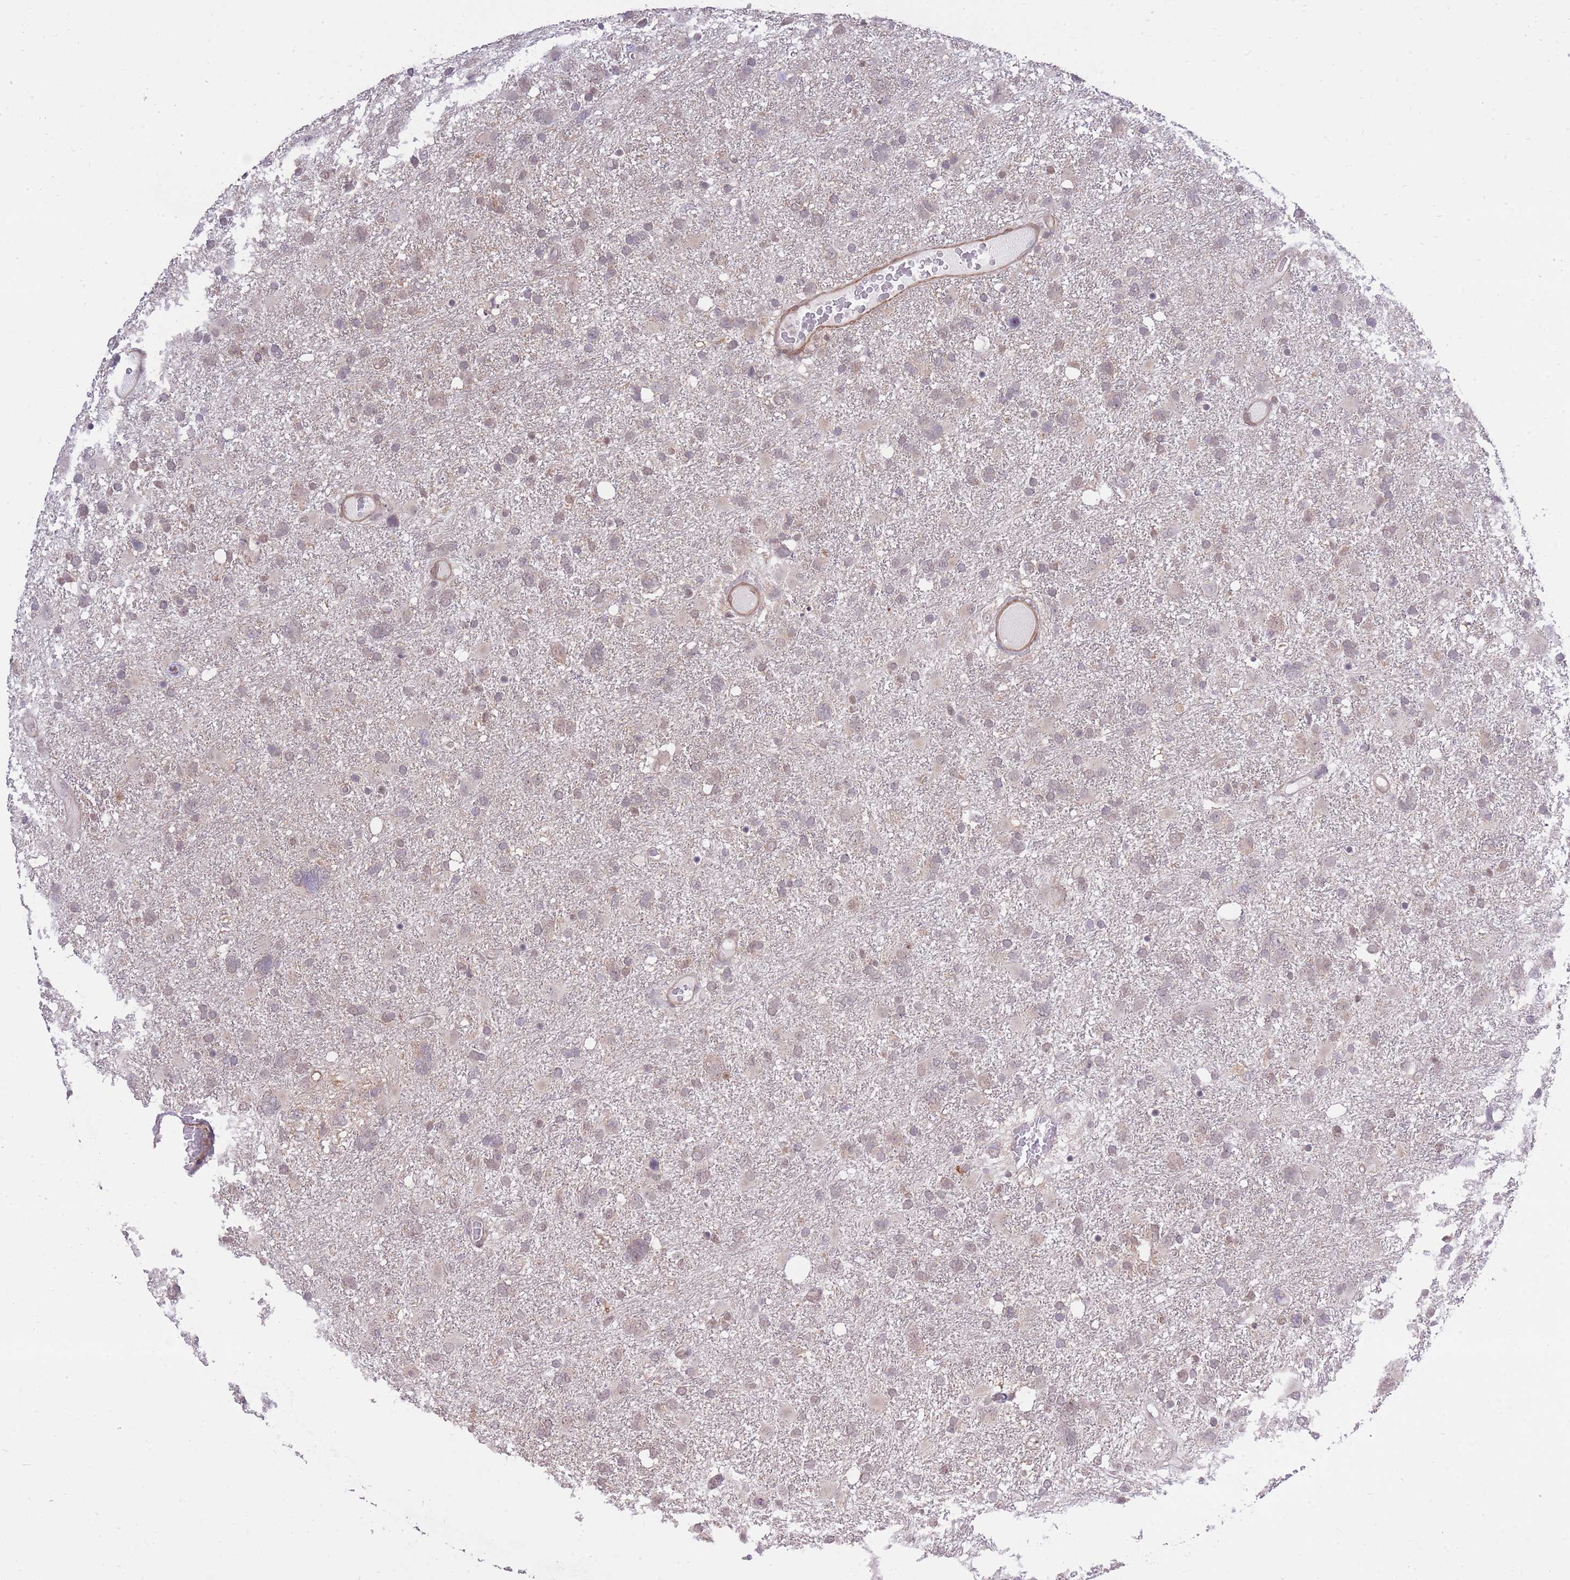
{"staining": {"intensity": "weak", "quantity": "25%-75%", "location": "cytoplasmic/membranous,nuclear"}, "tissue": "glioma", "cell_type": "Tumor cells", "image_type": "cancer", "snomed": [{"axis": "morphology", "description": "Glioma, malignant, High grade"}, {"axis": "topography", "description": "Brain"}], "caption": "Immunohistochemistry staining of glioma, which displays low levels of weak cytoplasmic/membranous and nuclear expression in about 25%-75% of tumor cells indicating weak cytoplasmic/membranous and nuclear protein expression. The staining was performed using DAB (brown) for protein detection and nuclei were counterstained in hematoxylin (blue).", "gene": "ELOA2", "patient": {"sex": "male", "age": 61}}